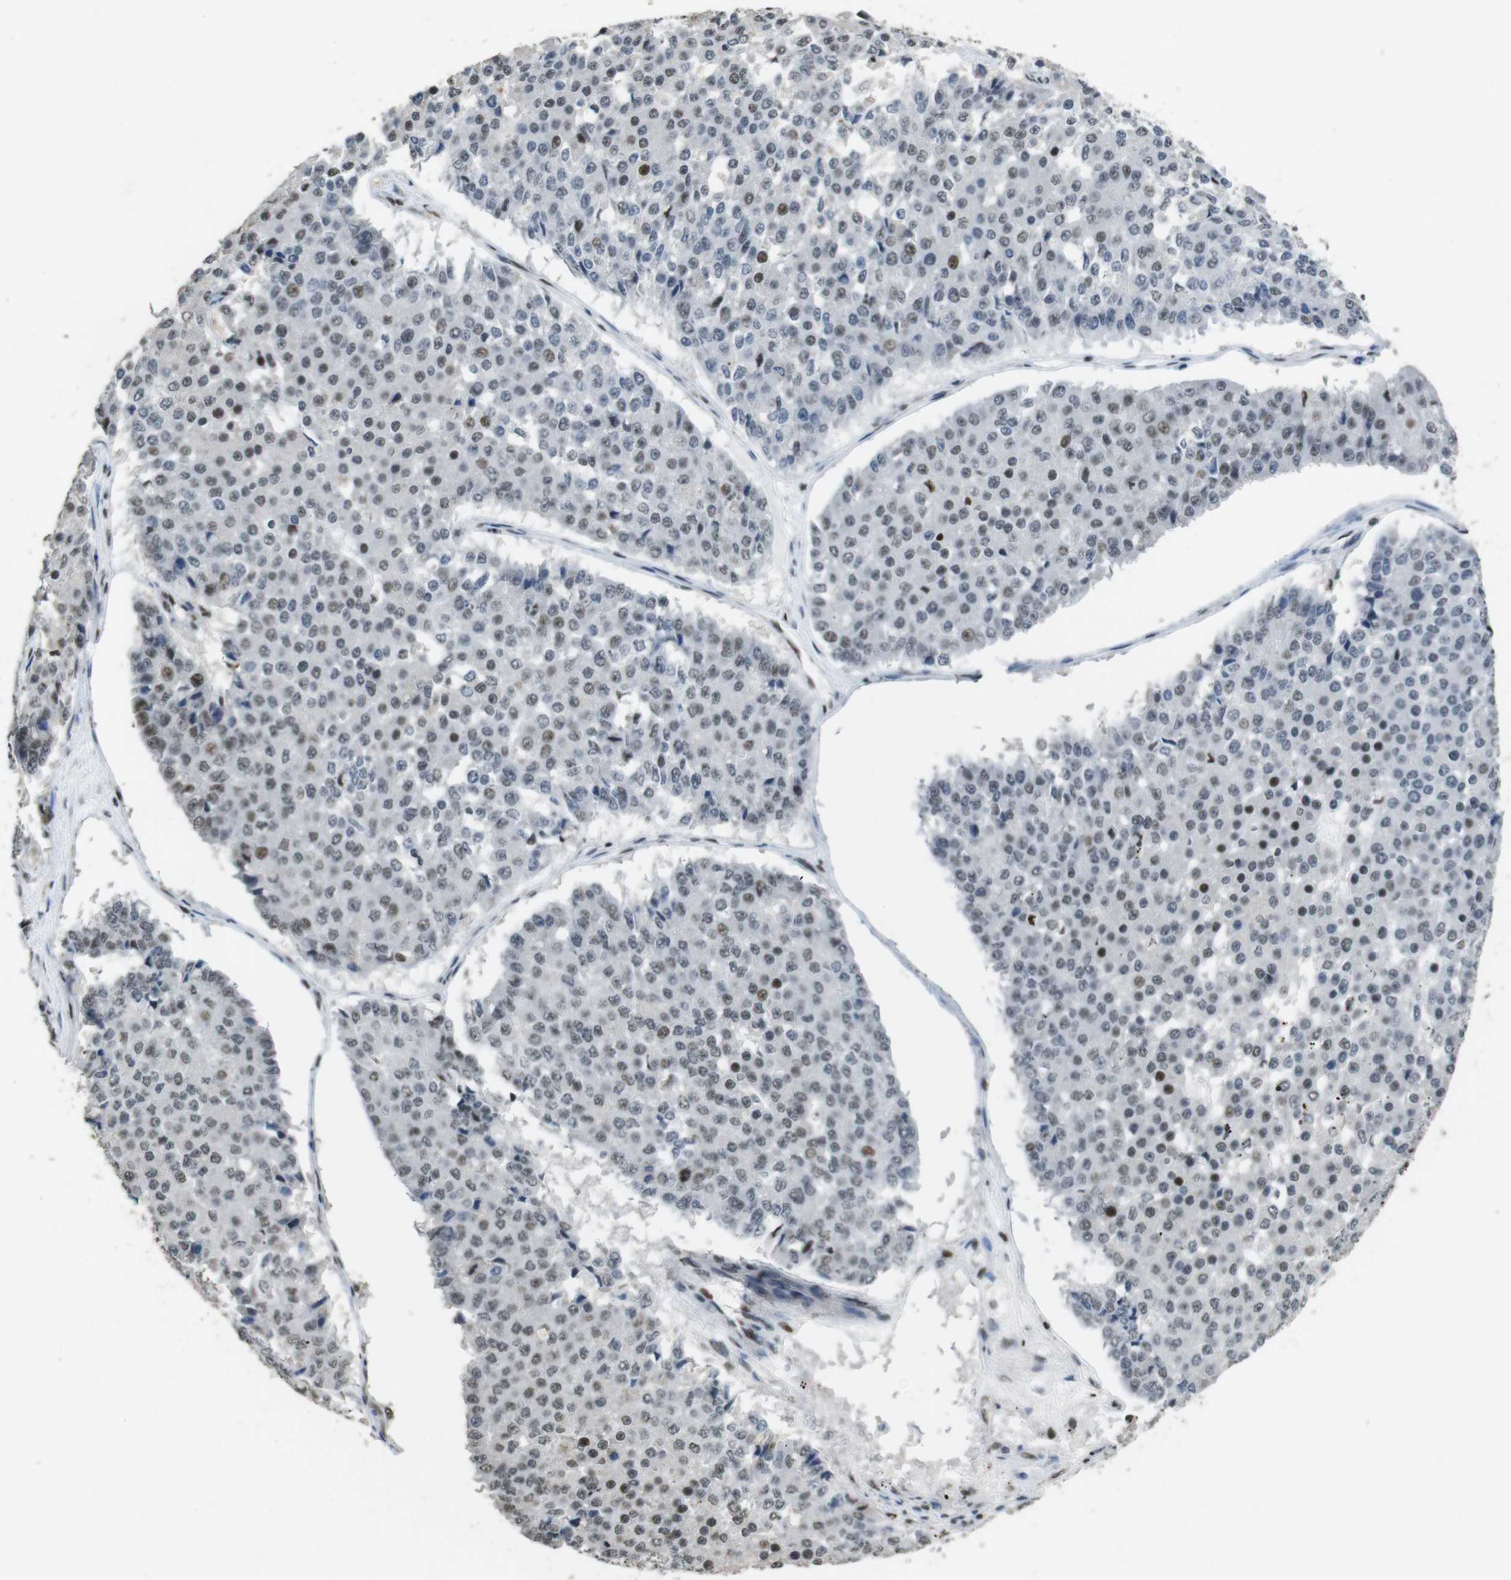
{"staining": {"intensity": "moderate", "quantity": "<25%", "location": "nuclear"}, "tissue": "pancreatic cancer", "cell_type": "Tumor cells", "image_type": "cancer", "snomed": [{"axis": "morphology", "description": "Adenocarcinoma, NOS"}, {"axis": "topography", "description": "Pancreas"}], "caption": "Immunohistochemical staining of pancreatic cancer (adenocarcinoma) displays moderate nuclear protein positivity in approximately <25% of tumor cells.", "gene": "CSNK2B", "patient": {"sex": "male", "age": 50}}